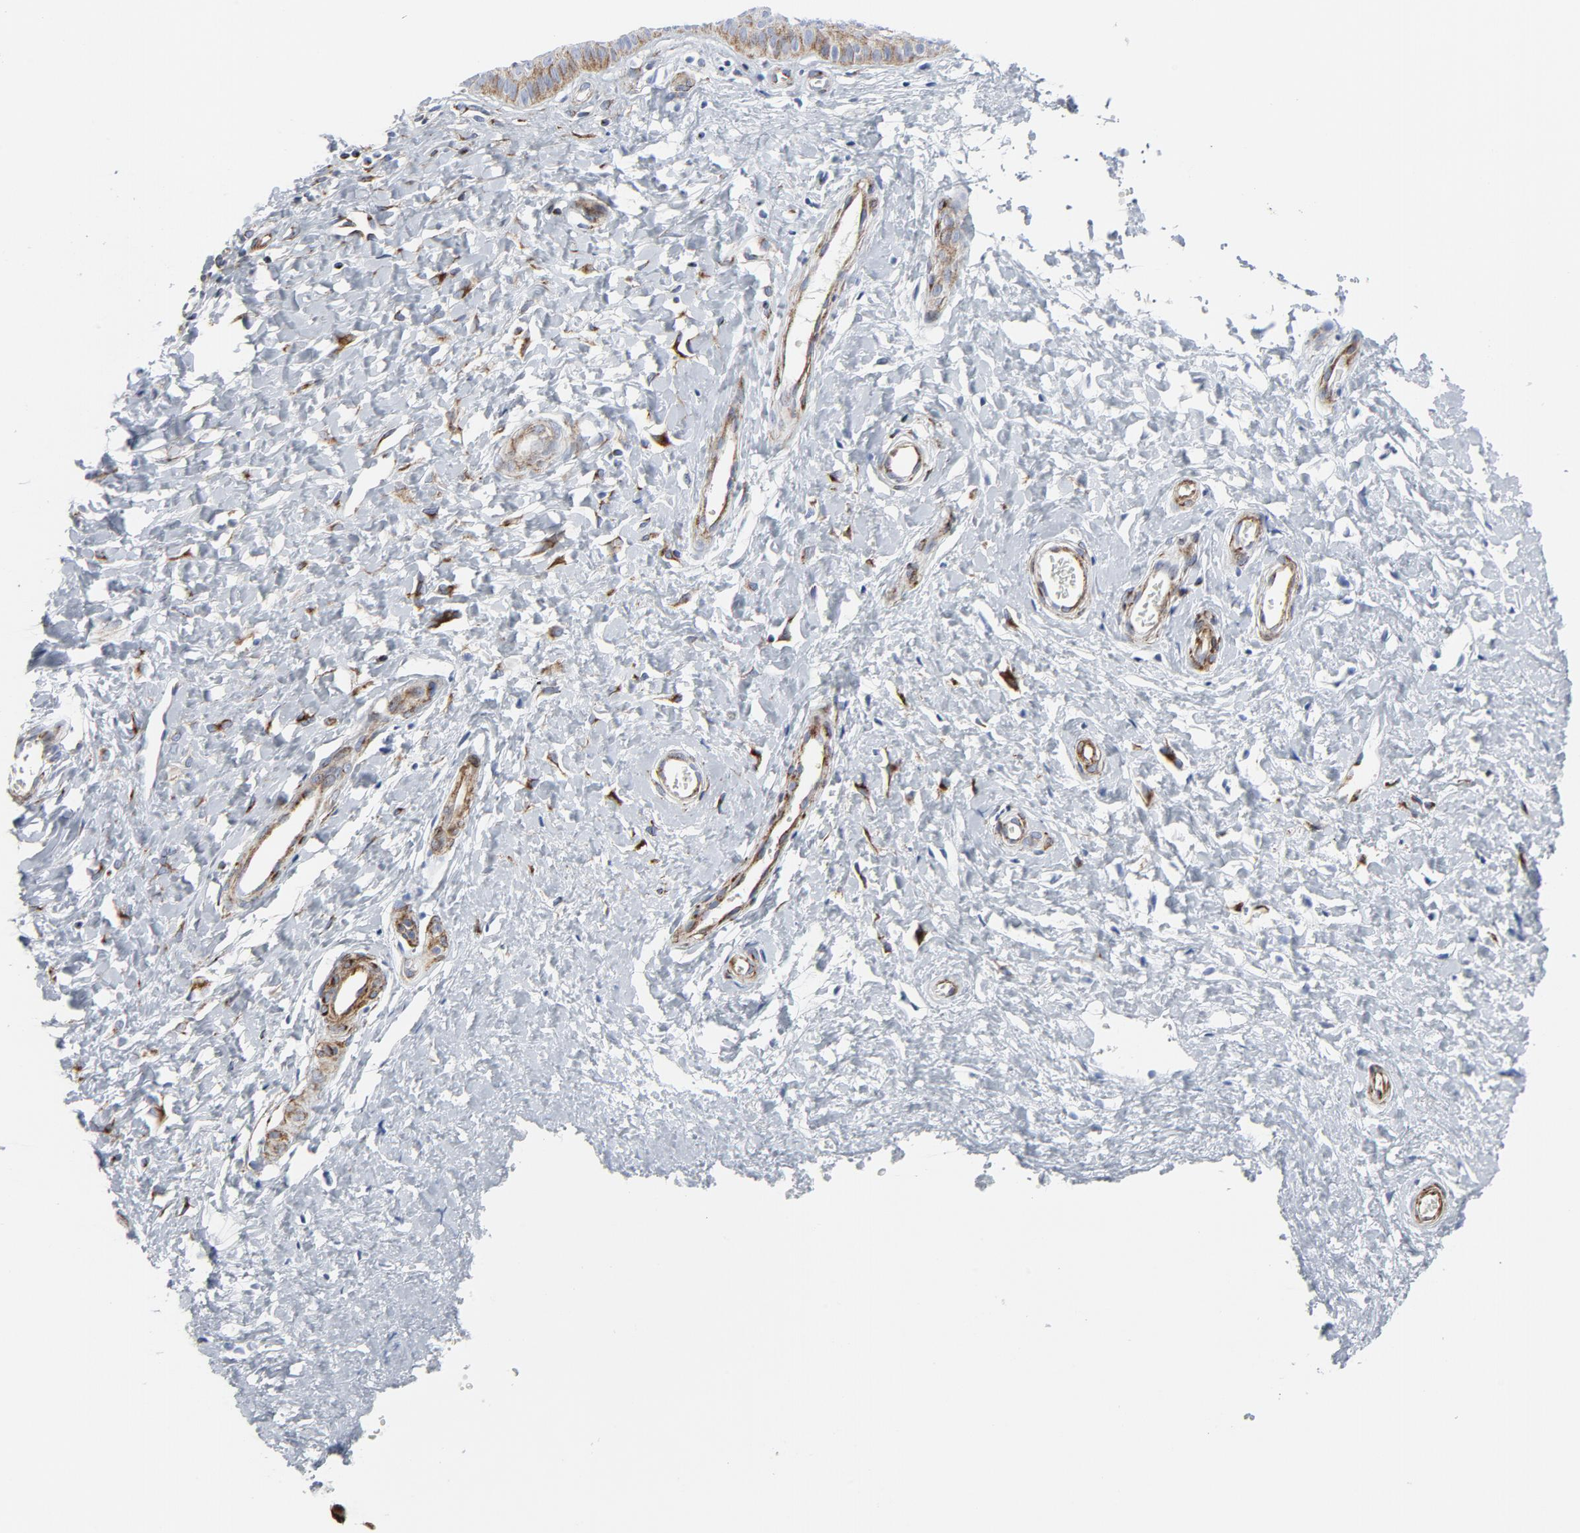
{"staining": {"intensity": "moderate", "quantity": "<25%", "location": "cytoplasmic/membranous"}, "tissue": "cervix", "cell_type": "Glandular cells", "image_type": "normal", "snomed": [{"axis": "morphology", "description": "Normal tissue, NOS"}, {"axis": "topography", "description": "Cervix"}], "caption": "An IHC micrograph of normal tissue is shown. Protein staining in brown highlights moderate cytoplasmic/membranous positivity in cervix within glandular cells.", "gene": "TUBB1", "patient": {"sex": "female", "age": 55}}